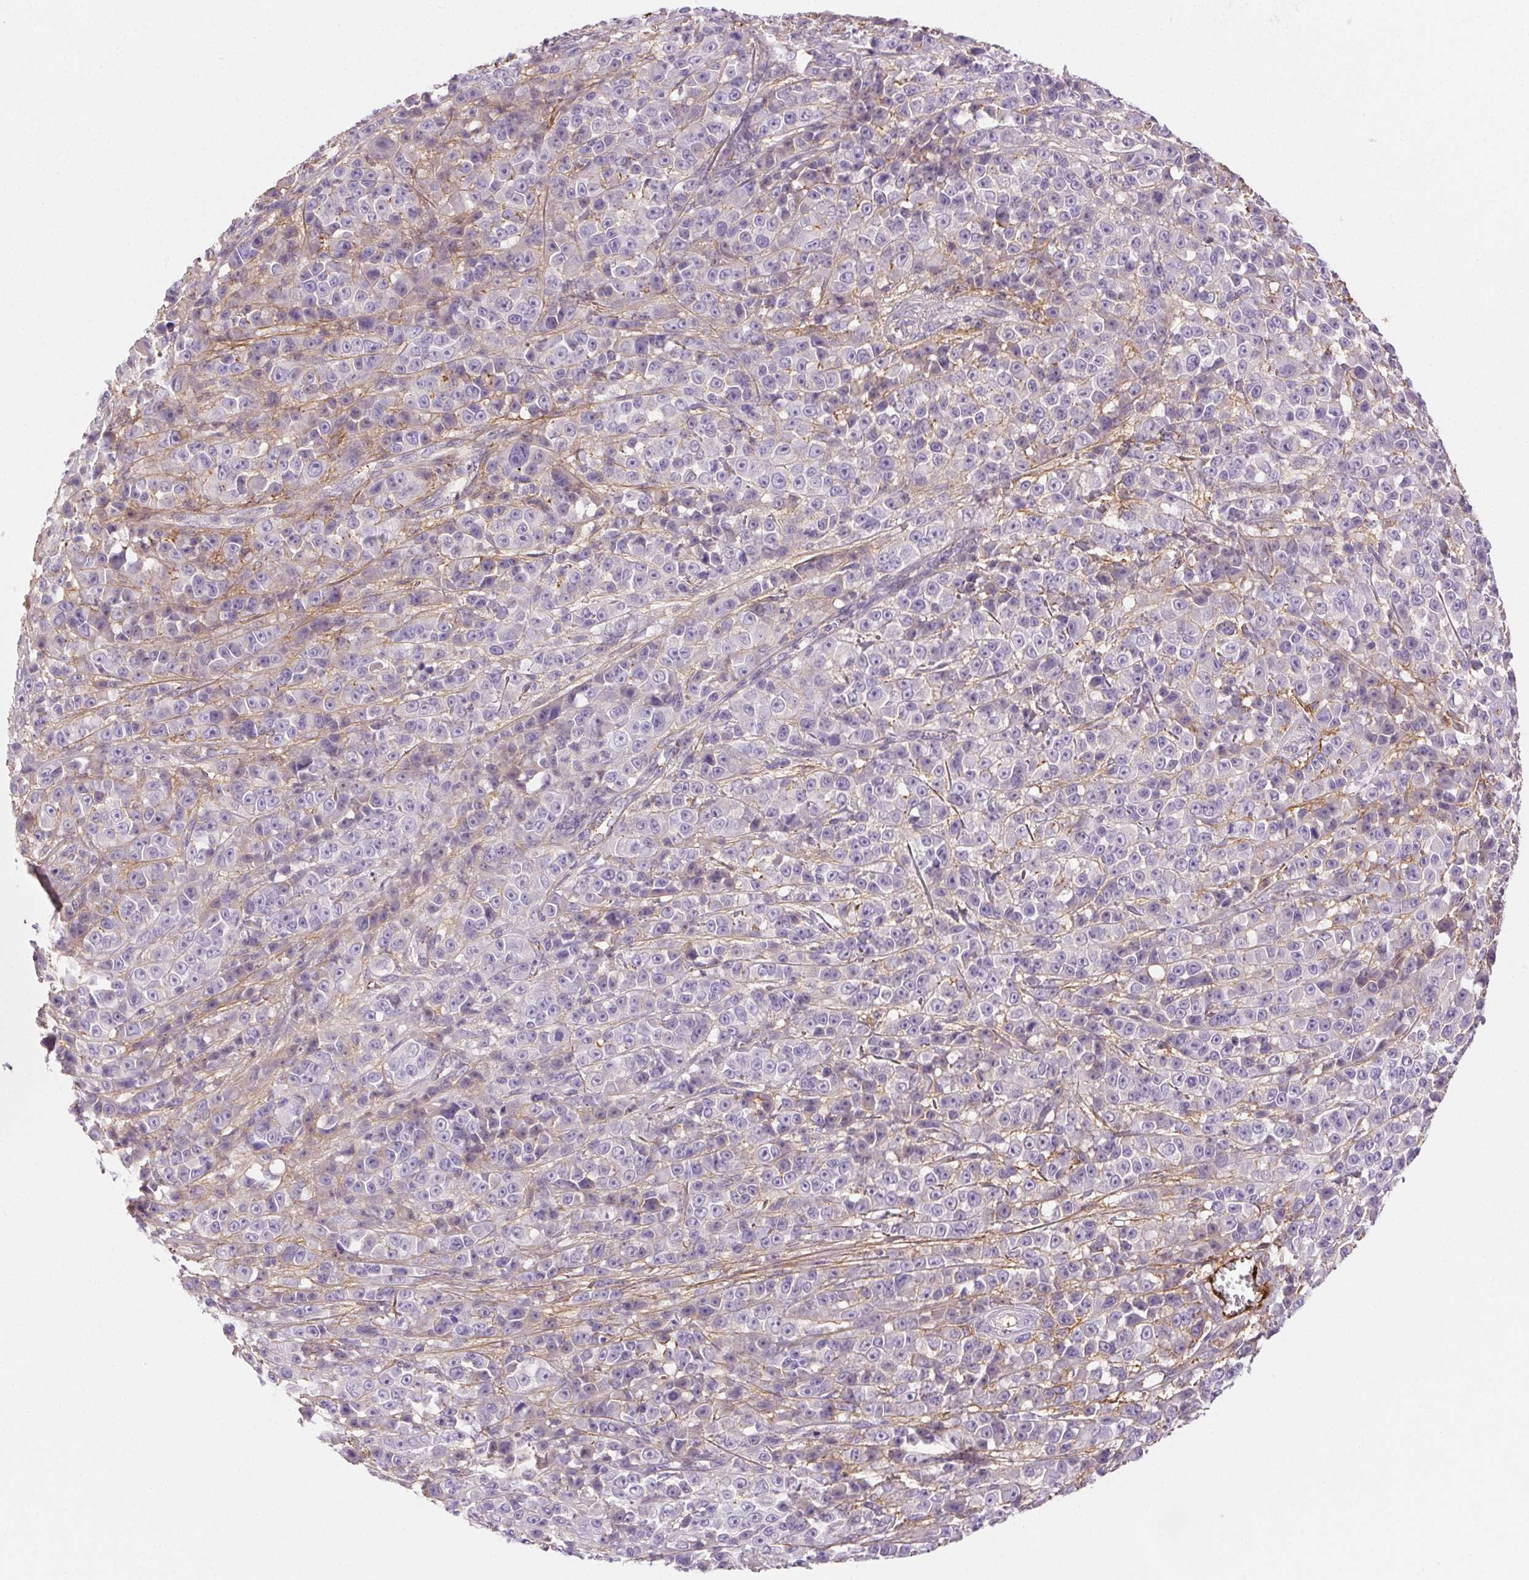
{"staining": {"intensity": "negative", "quantity": "none", "location": "none"}, "tissue": "melanoma", "cell_type": "Tumor cells", "image_type": "cancer", "snomed": [{"axis": "morphology", "description": "Malignant melanoma, NOS"}, {"axis": "topography", "description": "Skin"}, {"axis": "topography", "description": "Skin of back"}], "caption": "Immunohistochemistry (IHC) of melanoma displays no staining in tumor cells.", "gene": "FGA", "patient": {"sex": "male", "age": 91}}